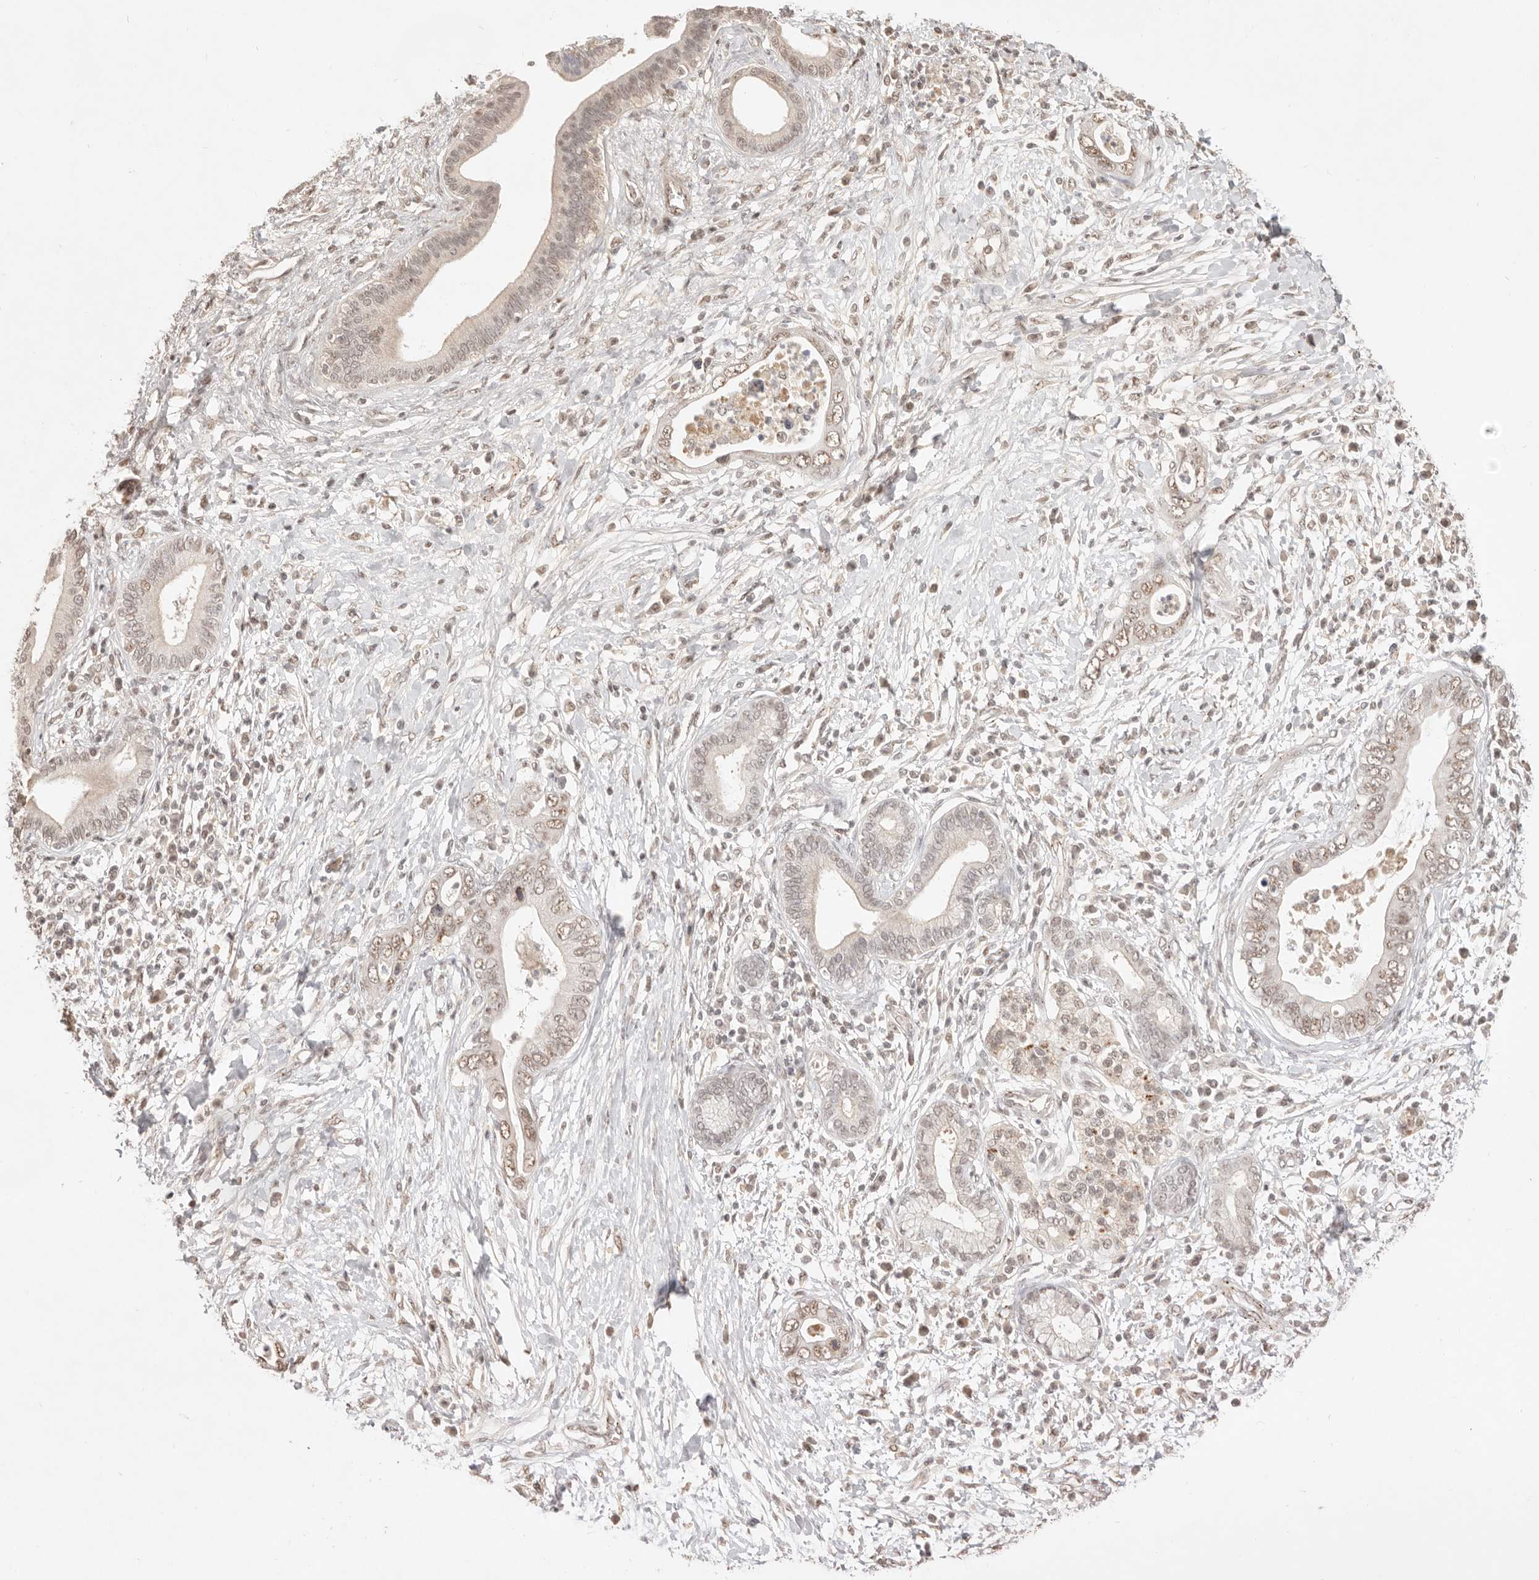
{"staining": {"intensity": "moderate", "quantity": ">75%", "location": "nuclear"}, "tissue": "pancreatic cancer", "cell_type": "Tumor cells", "image_type": "cancer", "snomed": [{"axis": "morphology", "description": "Adenocarcinoma, NOS"}, {"axis": "topography", "description": "Pancreas"}], "caption": "Tumor cells display moderate nuclear positivity in about >75% of cells in pancreatic adenocarcinoma. The staining is performed using DAB brown chromogen to label protein expression. The nuclei are counter-stained blue using hematoxylin.", "gene": "MEP1A", "patient": {"sex": "male", "age": 75}}